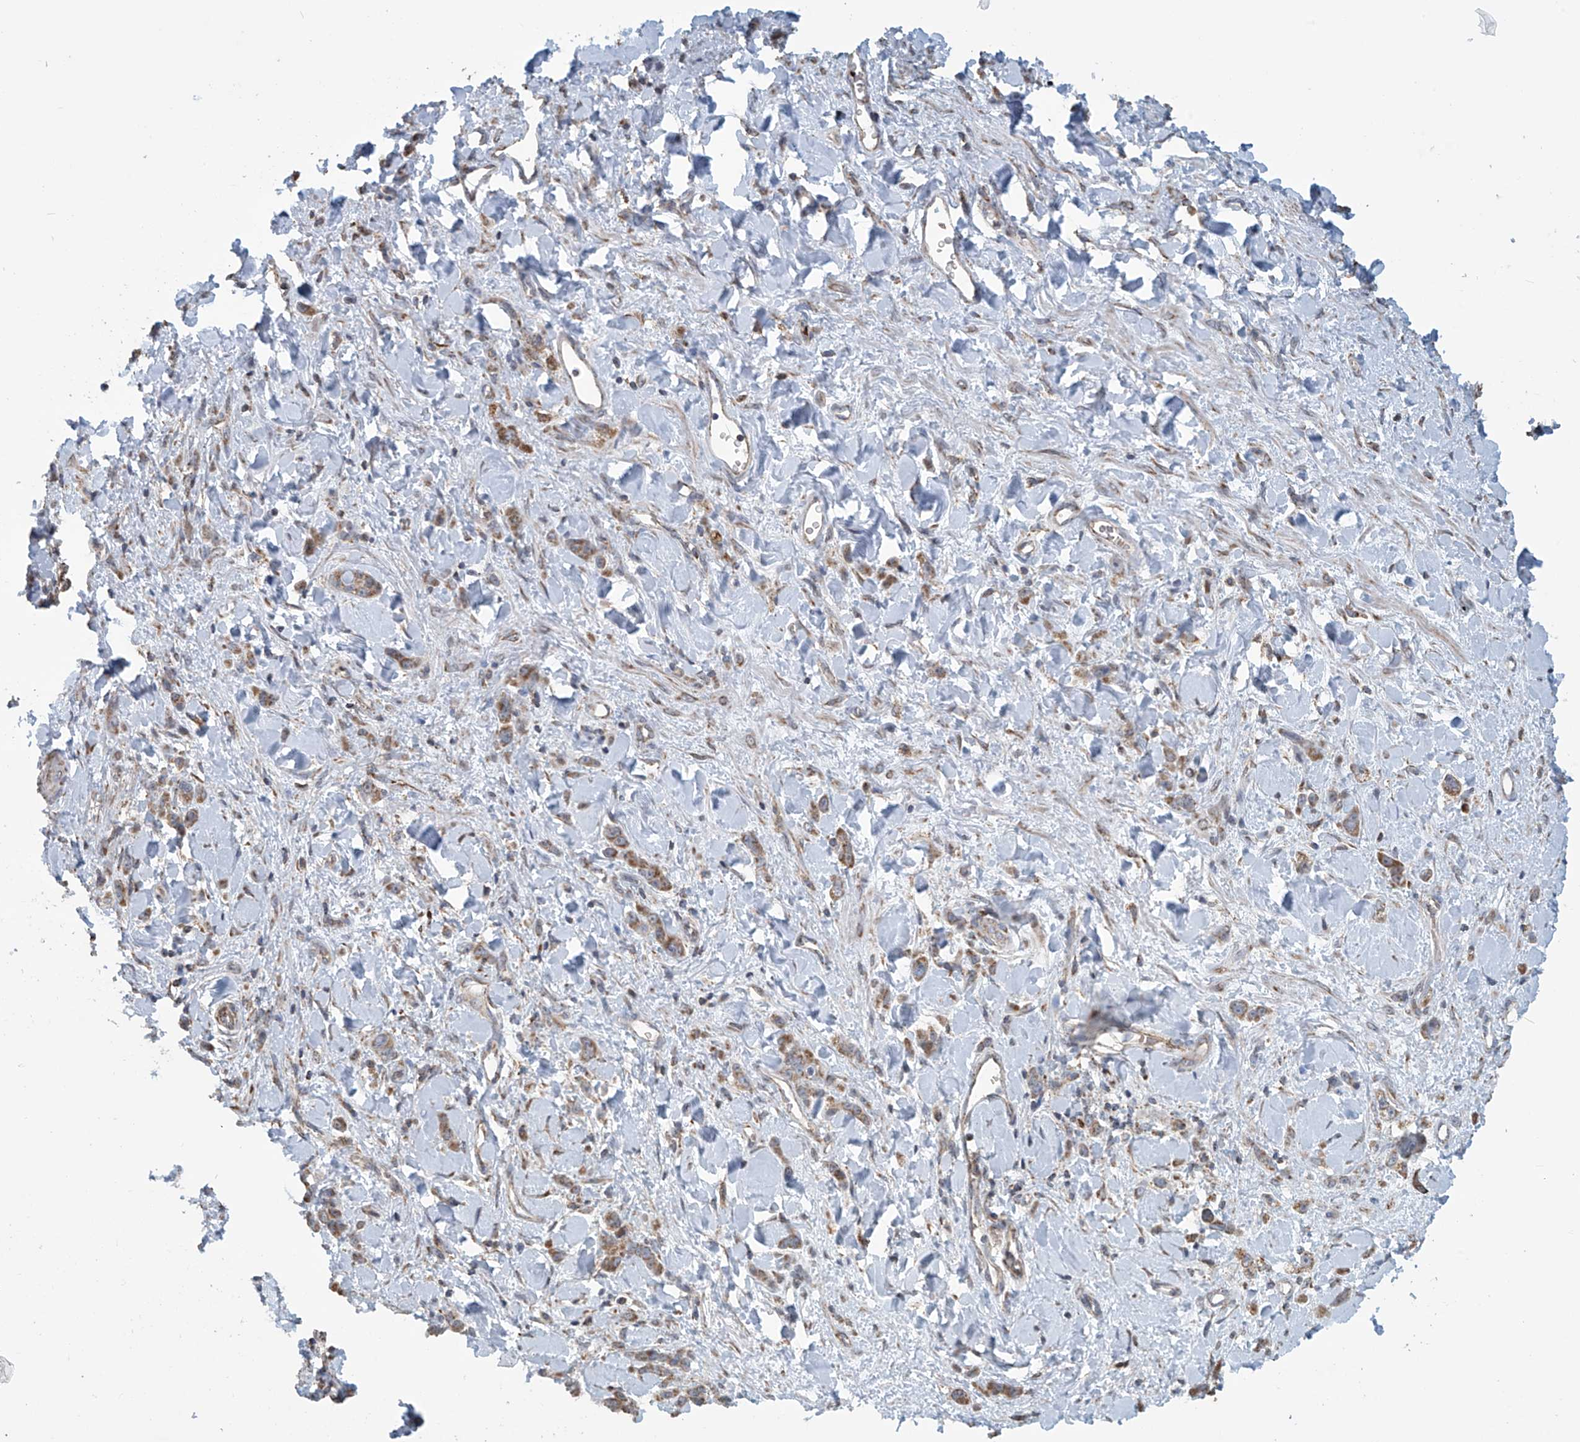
{"staining": {"intensity": "moderate", "quantity": ">75%", "location": "cytoplasmic/membranous"}, "tissue": "stomach cancer", "cell_type": "Tumor cells", "image_type": "cancer", "snomed": [{"axis": "morphology", "description": "Normal tissue, NOS"}, {"axis": "morphology", "description": "Adenocarcinoma, NOS"}, {"axis": "topography", "description": "Stomach"}], "caption": "A histopathology image of human adenocarcinoma (stomach) stained for a protein exhibits moderate cytoplasmic/membranous brown staining in tumor cells.", "gene": "COMMD1", "patient": {"sex": "male", "age": 82}}